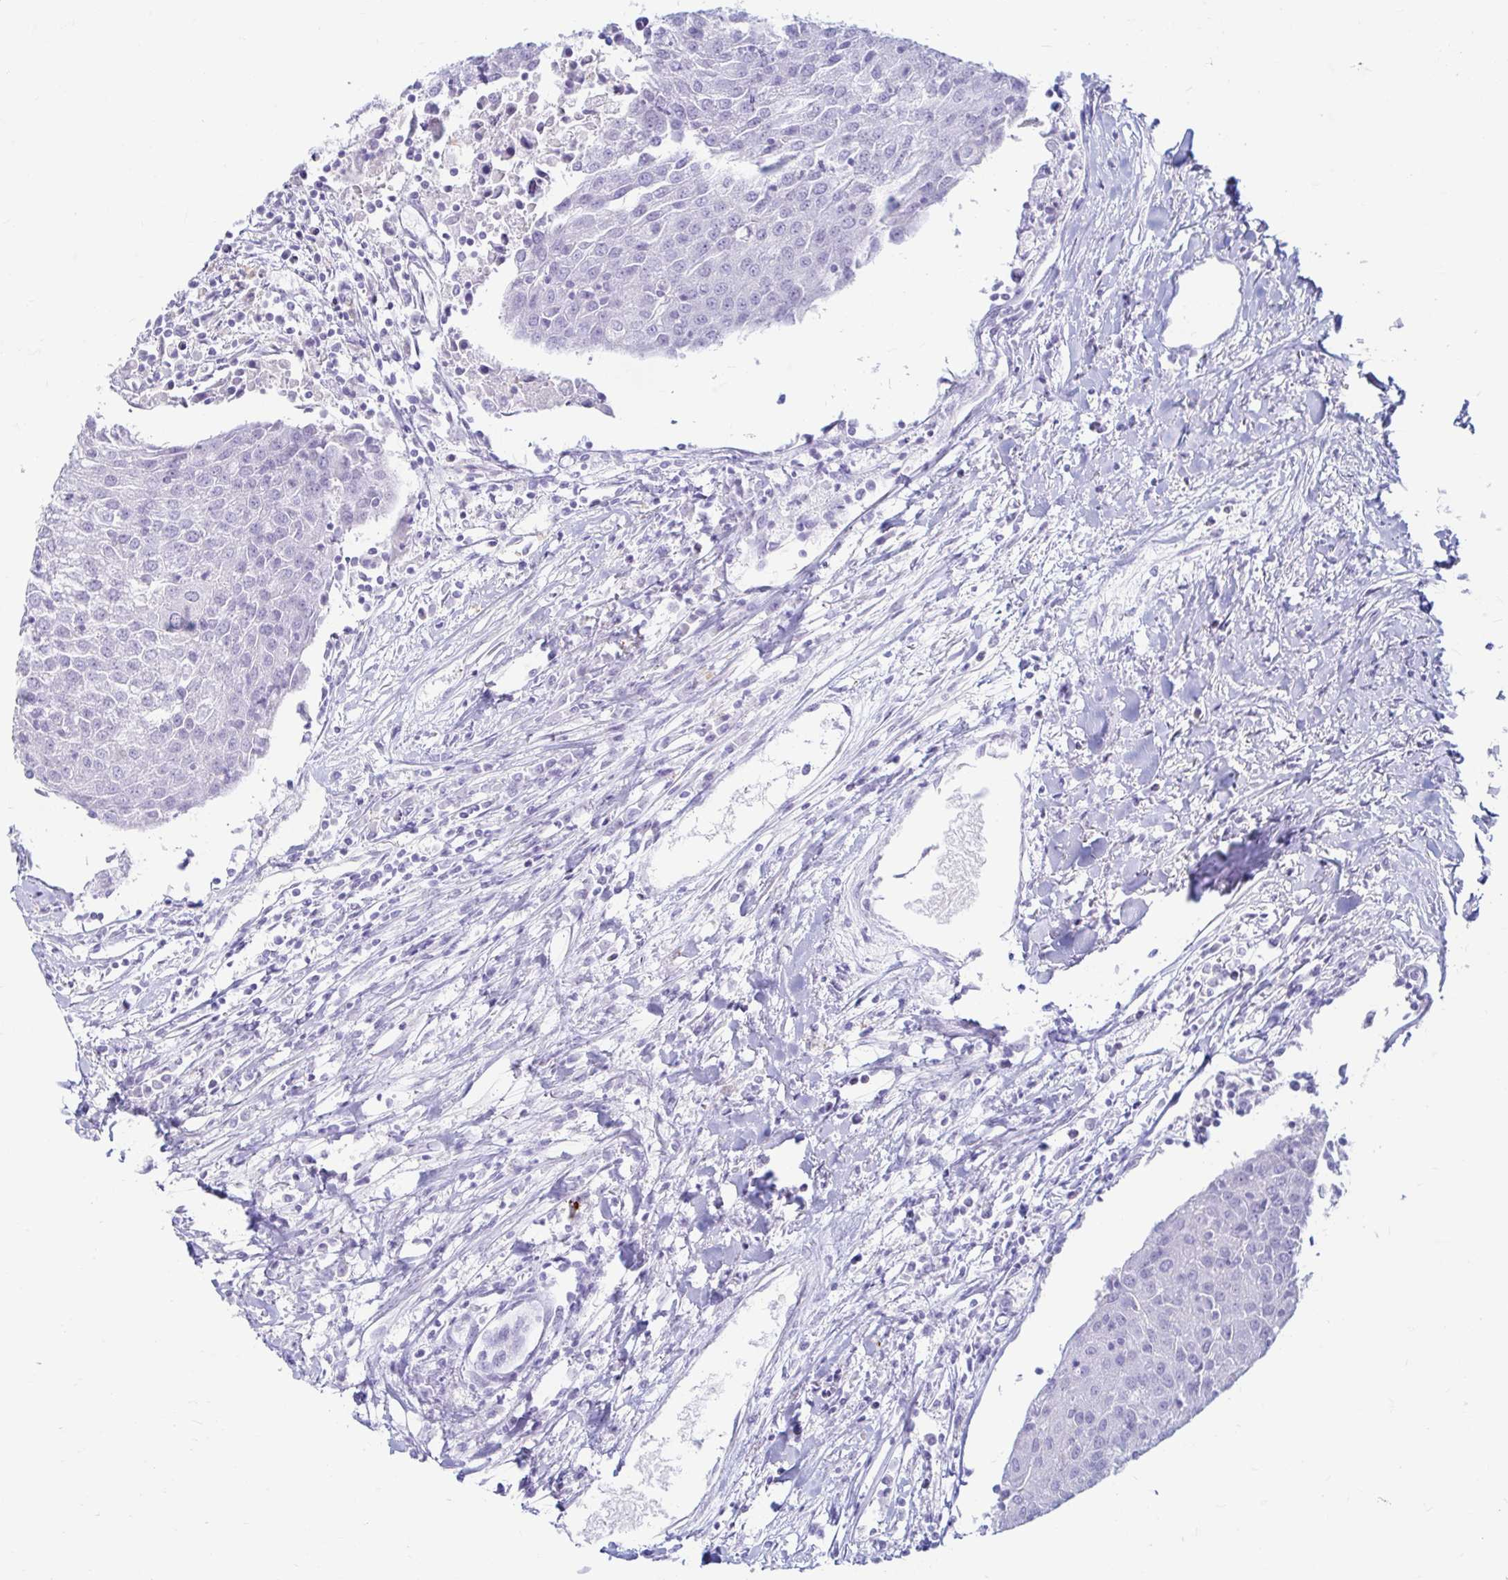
{"staining": {"intensity": "negative", "quantity": "none", "location": "none"}, "tissue": "urothelial cancer", "cell_type": "Tumor cells", "image_type": "cancer", "snomed": [{"axis": "morphology", "description": "Urothelial carcinoma, High grade"}, {"axis": "topography", "description": "Urinary bladder"}], "caption": "Immunohistochemistry of human urothelial cancer demonstrates no staining in tumor cells.", "gene": "ERICH6", "patient": {"sex": "female", "age": 85}}